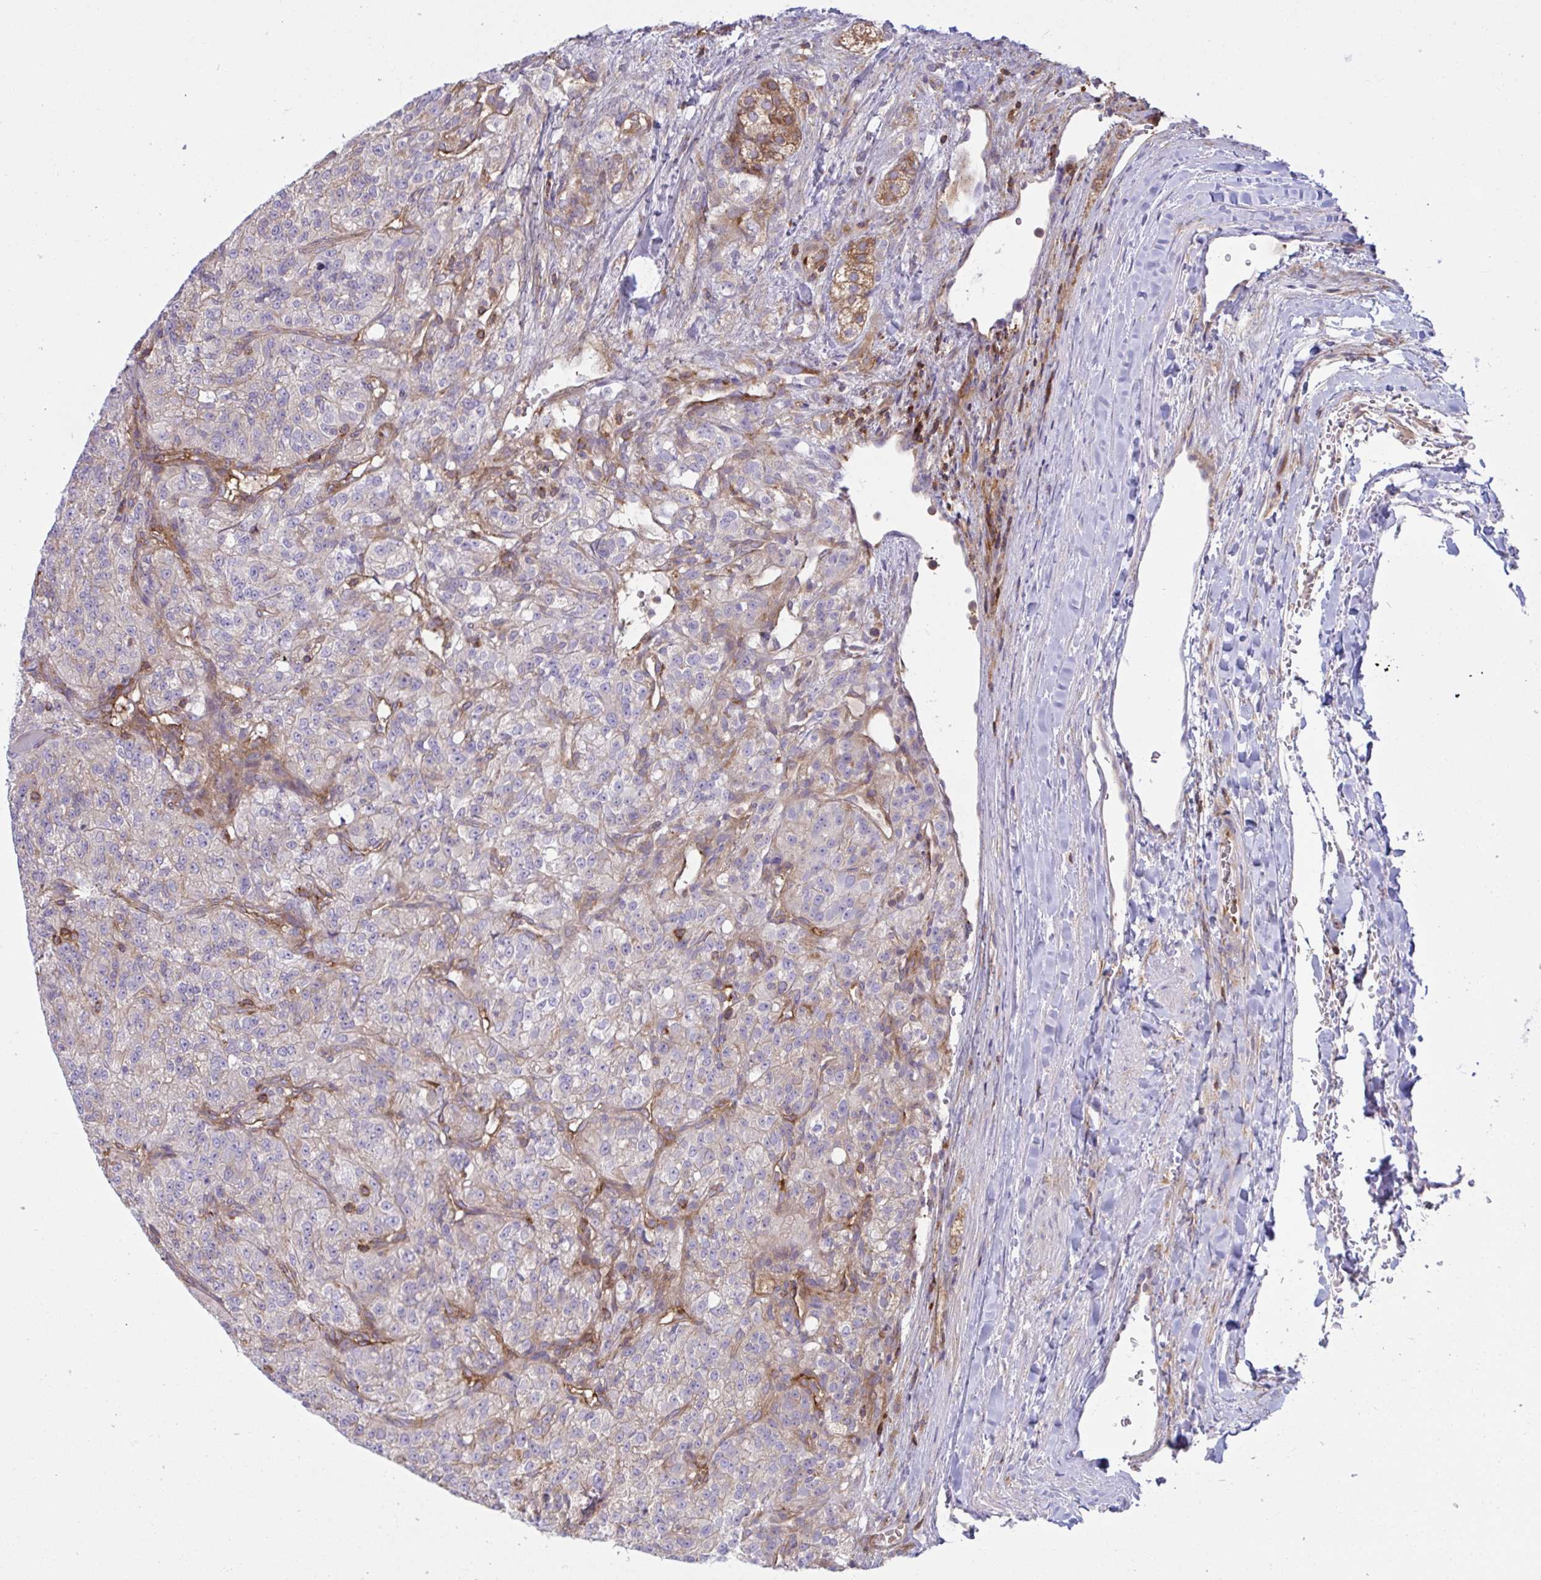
{"staining": {"intensity": "negative", "quantity": "none", "location": "none"}, "tissue": "renal cancer", "cell_type": "Tumor cells", "image_type": "cancer", "snomed": [{"axis": "morphology", "description": "Adenocarcinoma, NOS"}, {"axis": "topography", "description": "Kidney"}], "caption": "Immunohistochemistry (IHC) of human renal cancer reveals no staining in tumor cells.", "gene": "TSC22D3", "patient": {"sex": "female", "age": 63}}